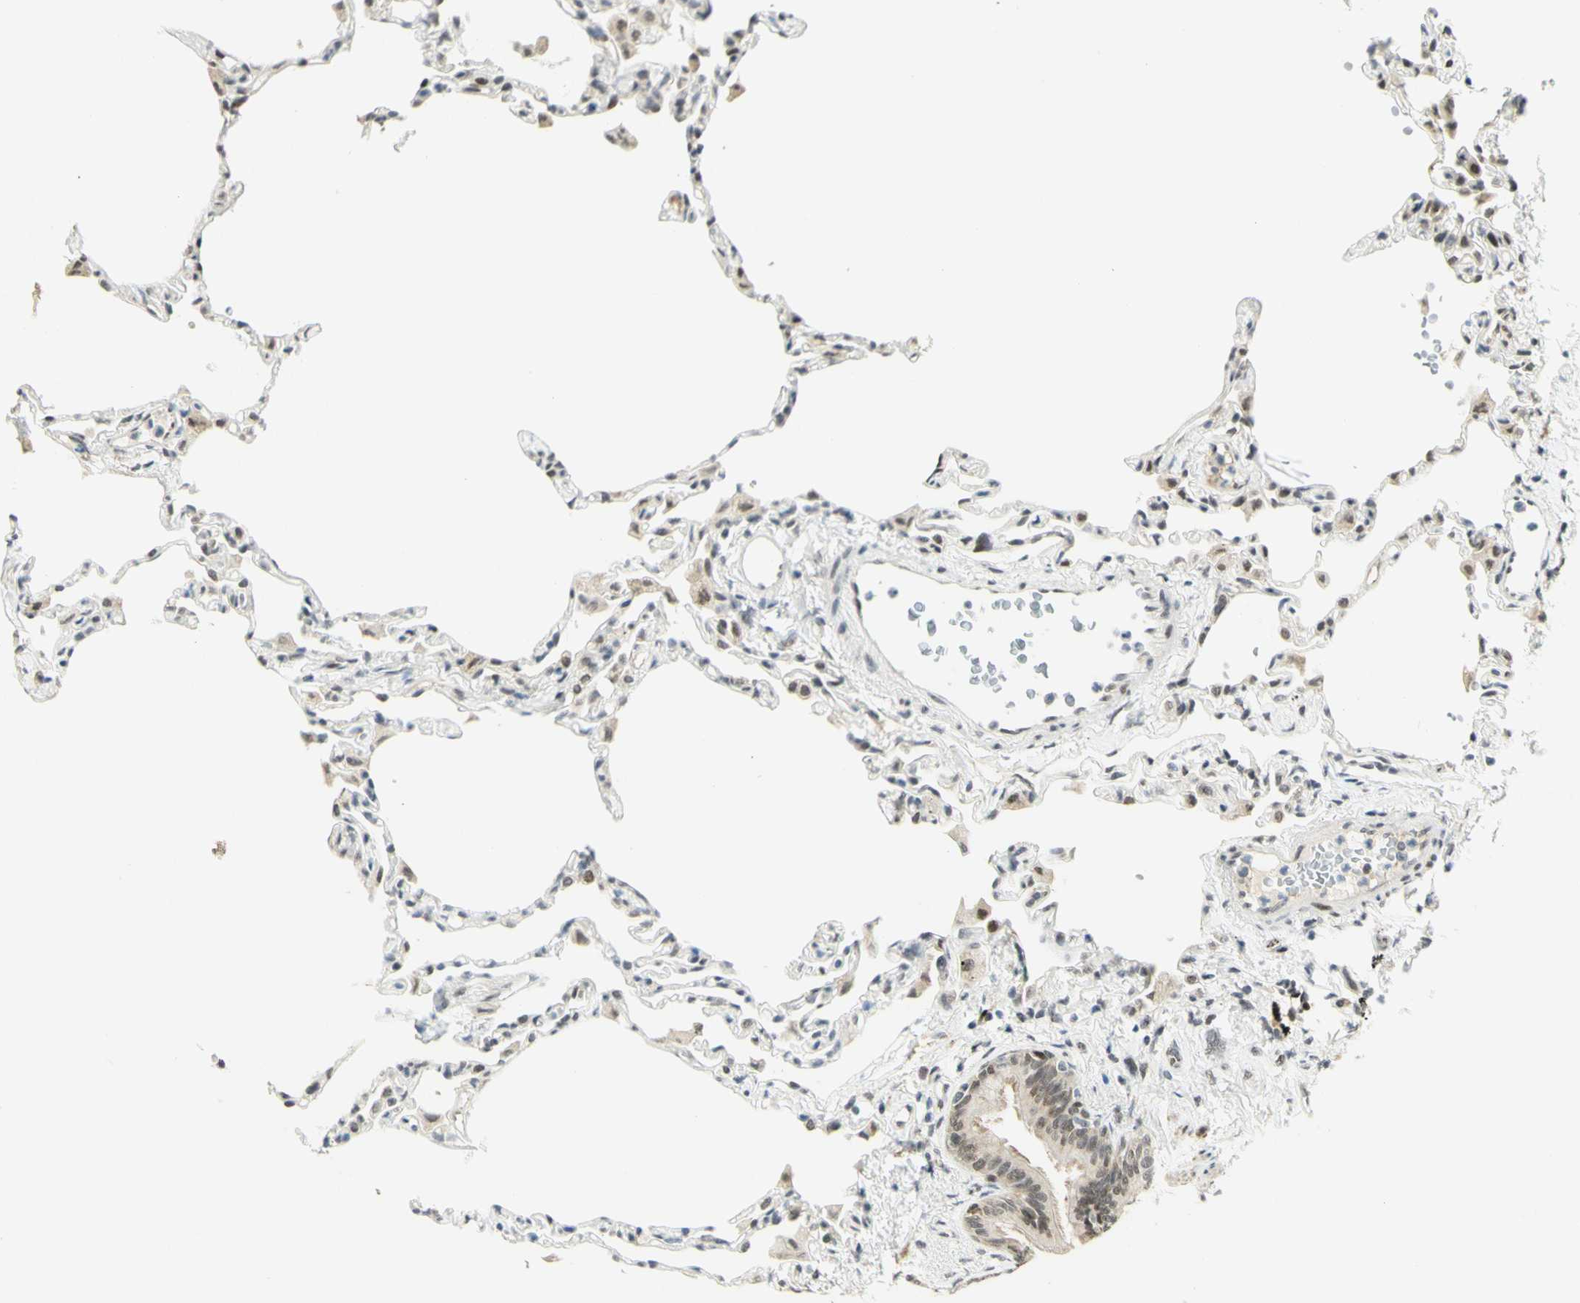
{"staining": {"intensity": "weak", "quantity": "25%-75%", "location": "cytoplasmic/membranous,nuclear"}, "tissue": "lung", "cell_type": "Alveolar cells", "image_type": "normal", "snomed": [{"axis": "morphology", "description": "Normal tissue, NOS"}, {"axis": "topography", "description": "Lung"}], "caption": "Protein staining of benign lung displays weak cytoplasmic/membranous,nuclear expression in approximately 25%-75% of alveolar cells.", "gene": "DDX1", "patient": {"sex": "female", "age": 49}}